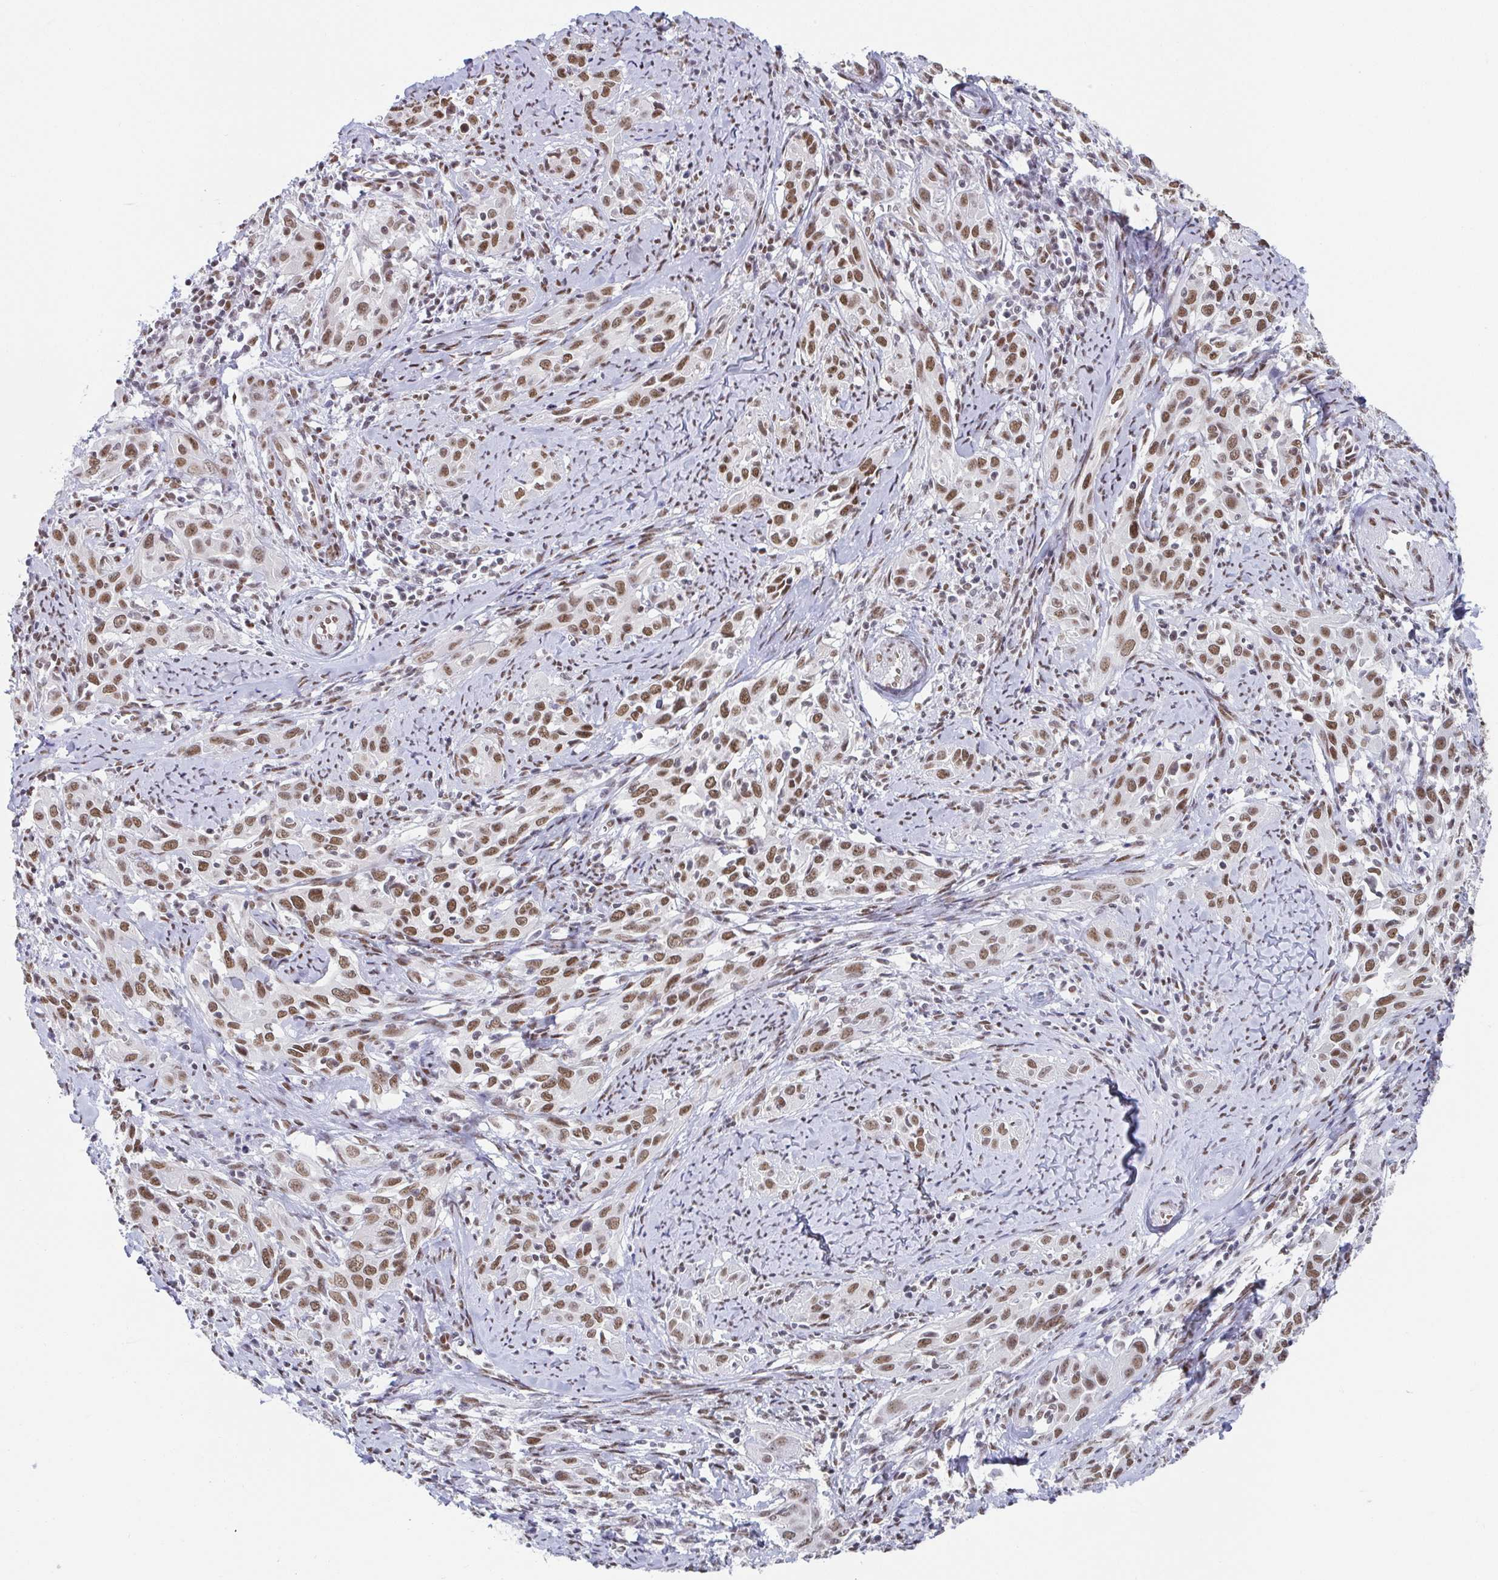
{"staining": {"intensity": "negative", "quantity": "none", "location": "none"}, "tissue": "cervical cancer", "cell_type": "Tumor cells", "image_type": "cancer", "snomed": [{"axis": "morphology", "description": "Squamous cell carcinoma, NOS"}, {"axis": "topography", "description": "Cervix"}], "caption": "An immunohistochemistry (IHC) image of squamous cell carcinoma (cervical) is shown. There is no staining in tumor cells of squamous cell carcinoma (cervical).", "gene": "SLC7A10", "patient": {"sex": "female", "age": 51}}